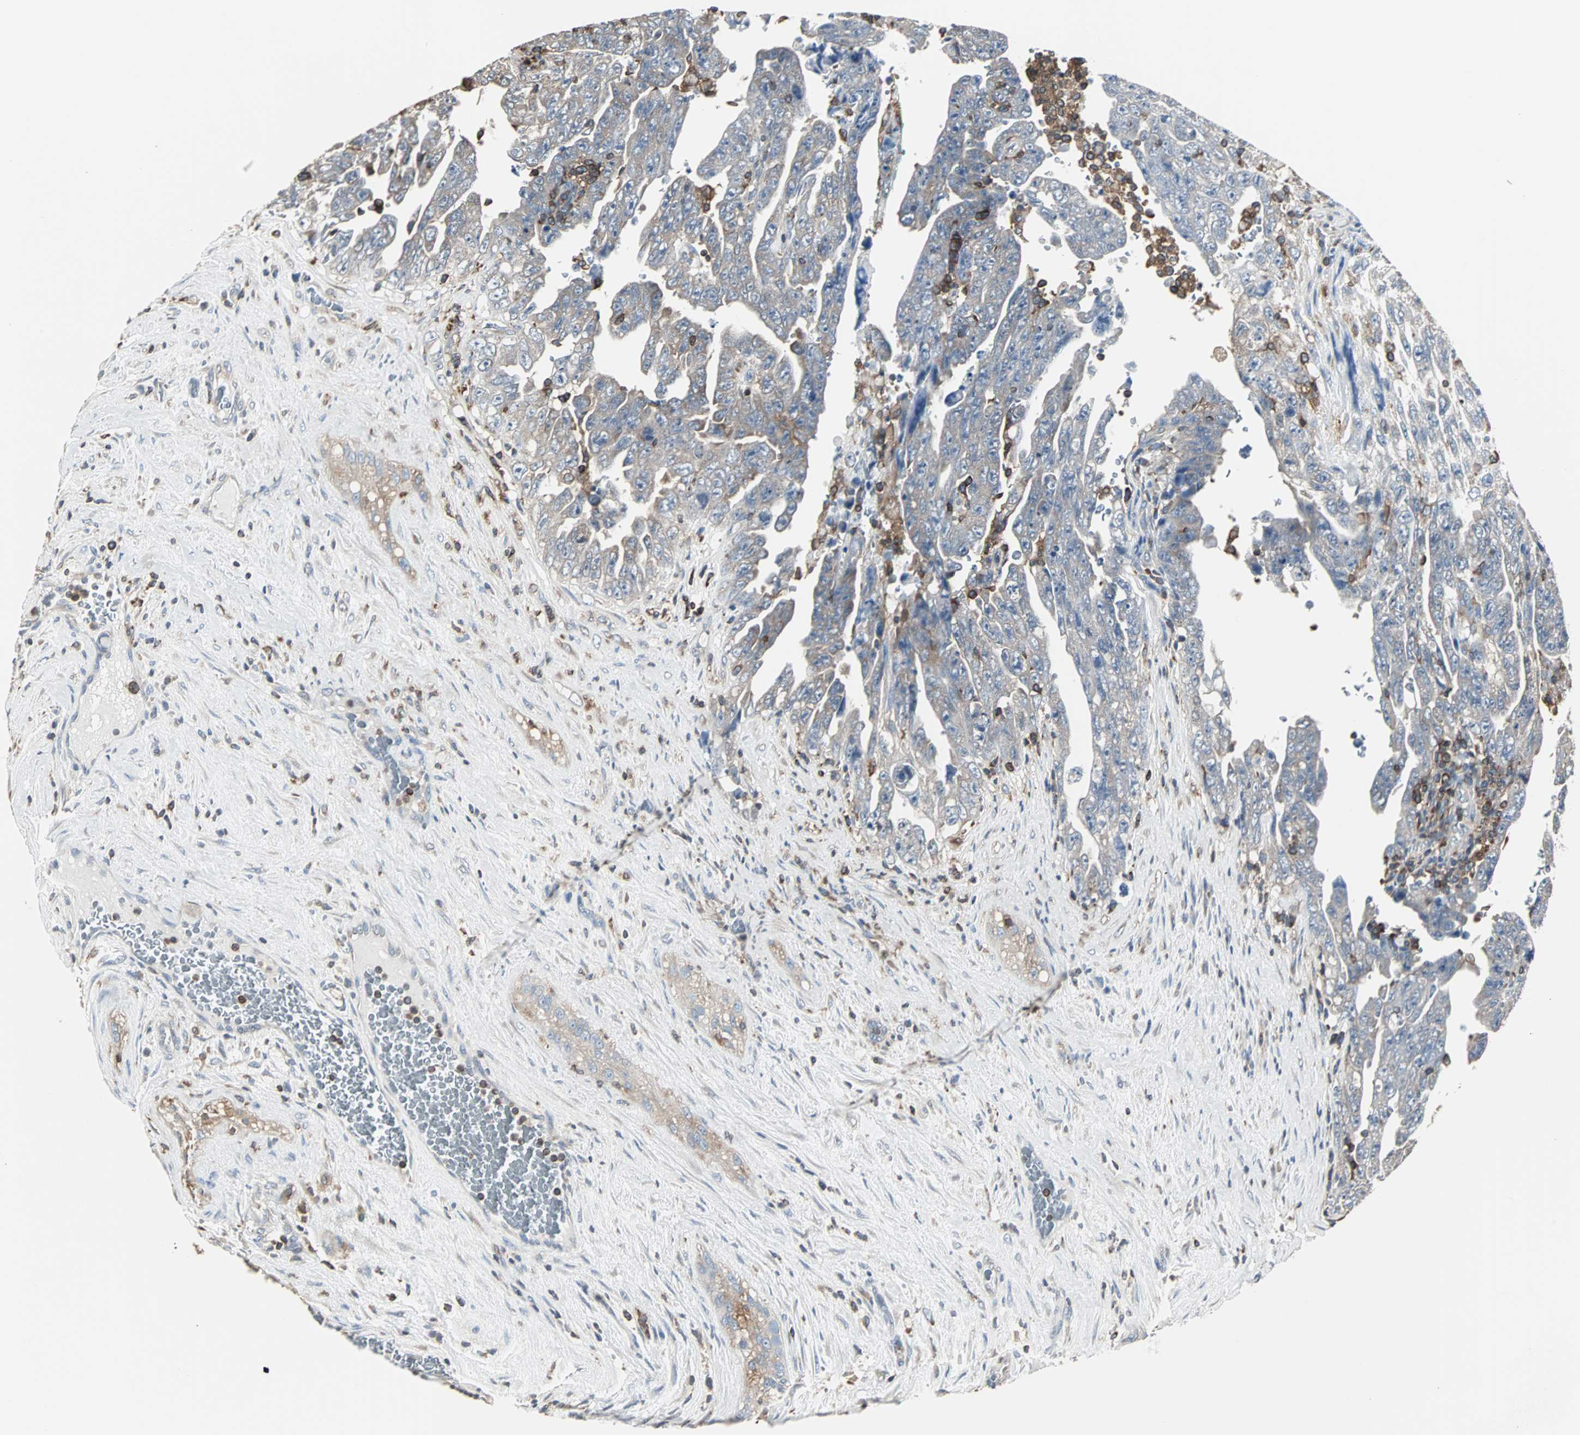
{"staining": {"intensity": "weak", "quantity": ">75%", "location": "cytoplasmic/membranous"}, "tissue": "testis cancer", "cell_type": "Tumor cells", "image_type": "cancer", "snomed": [{"axis": "morphology", "description": "Carcinoma, Embryonal, NOS"}, {"axis": "topography", "description": "Testis"}], "caption": "Protein expression analysis of human embryonal carcinoma (testis) reveals weak cytoplasmic/membranous positivity in about >75% of tumor cells. Immunohistochemistry (ihc) stains the protein in brown and the nuclei are stained blue.", "gene": "LRRFIP1", "patient": {"sex": "male", "age": 28}}